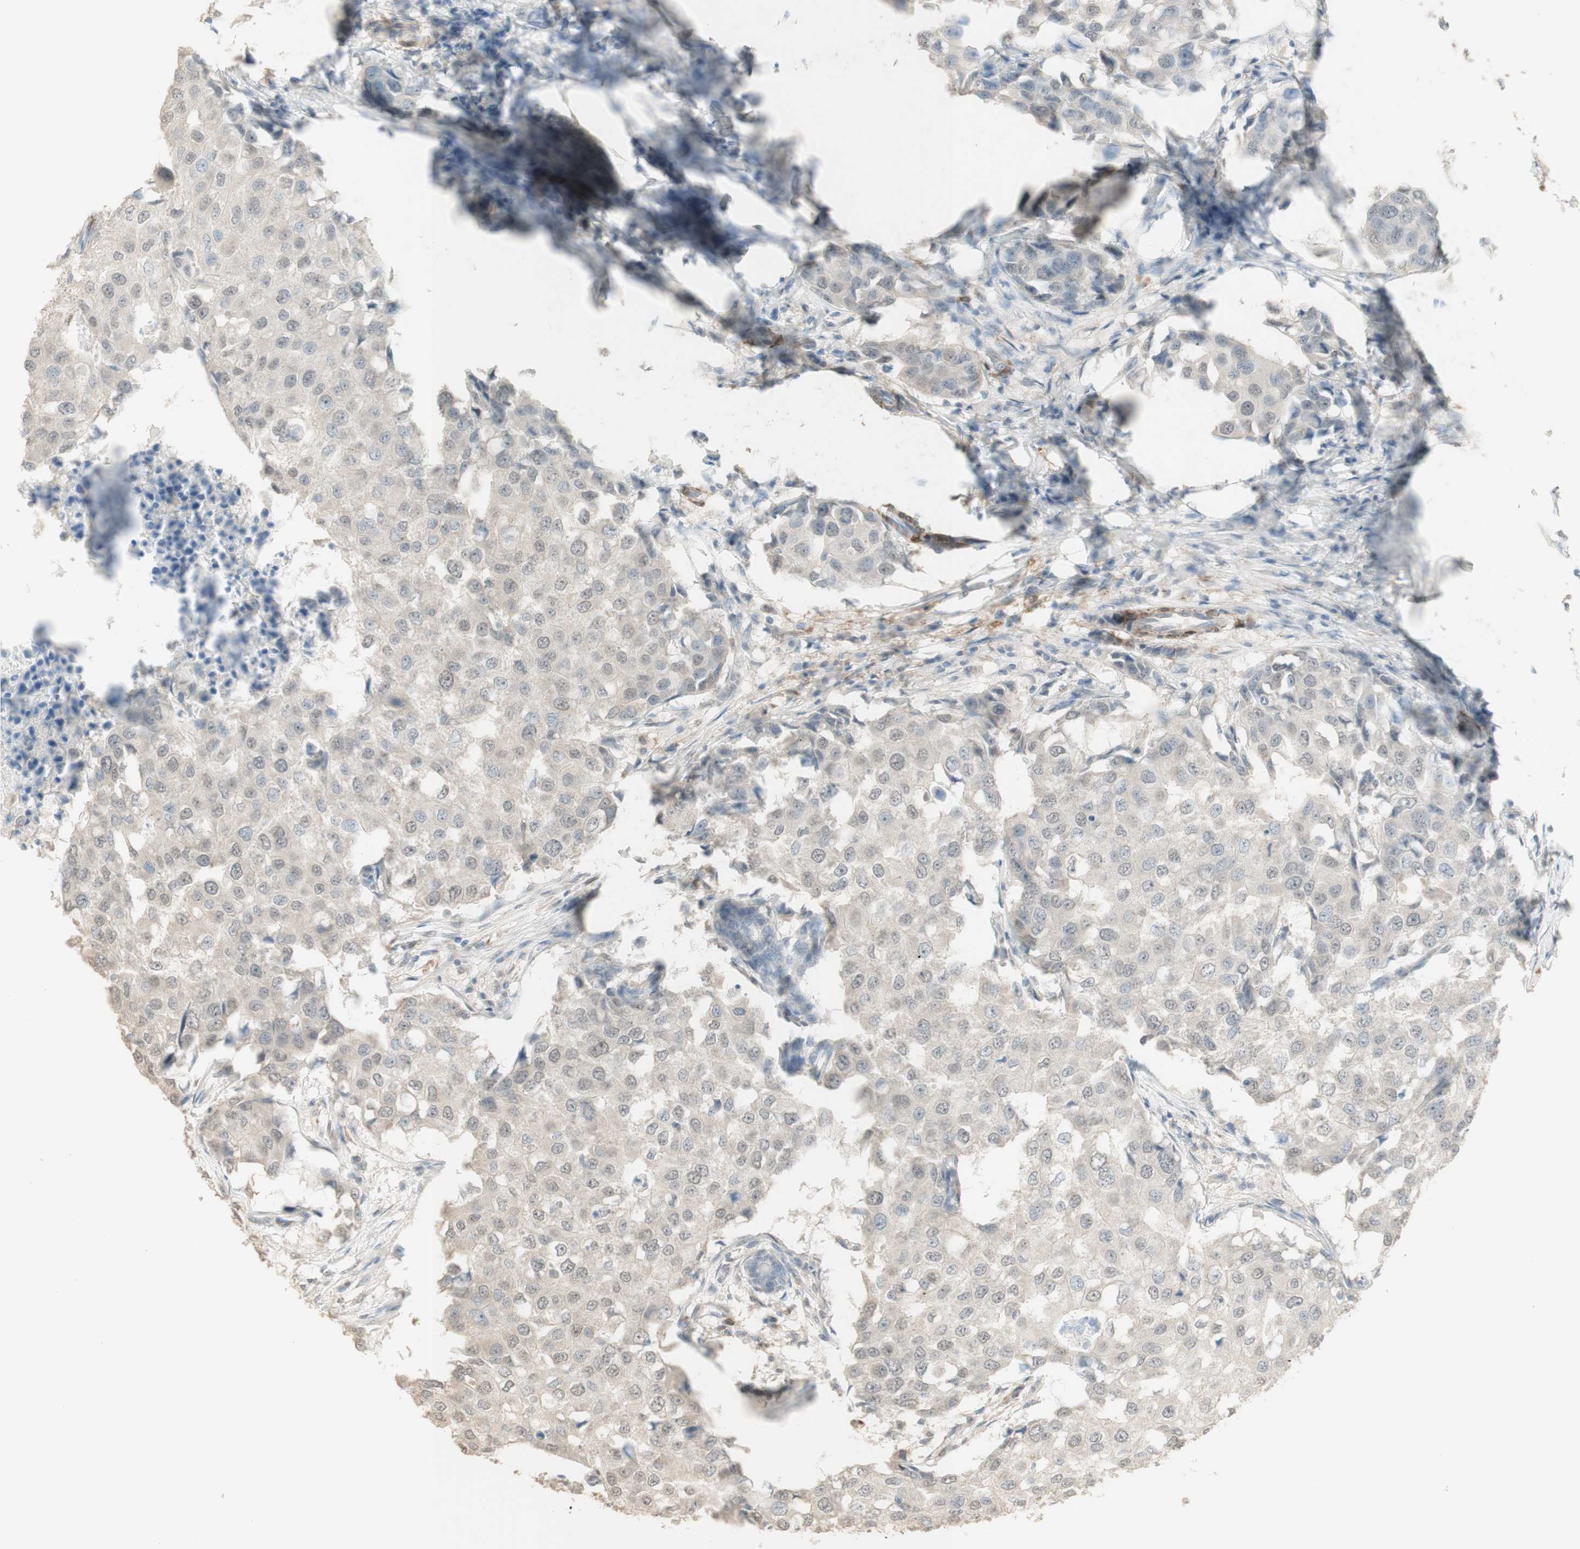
{"staining": {"intensity": "negative", "quantity": "none", "location": "none"}, "tissue": "breast cancer", "cell_type": "Tumor cells", "image_type": "cancer", "snomed": [{"axis": "morphology", "description": "Duct carcinoma"}, {"axis": "topography", "description": "Breast"}], "caption": "Image shows no significant protein positivity in tumor cells of breast cancer (infiltrating ductal carcinoma). (DAB immunohistochemistry visualized using brightfield microscopy, high magnification).", "gene": "MUC3A", "patient": {"sex": "female", "age": 27}}